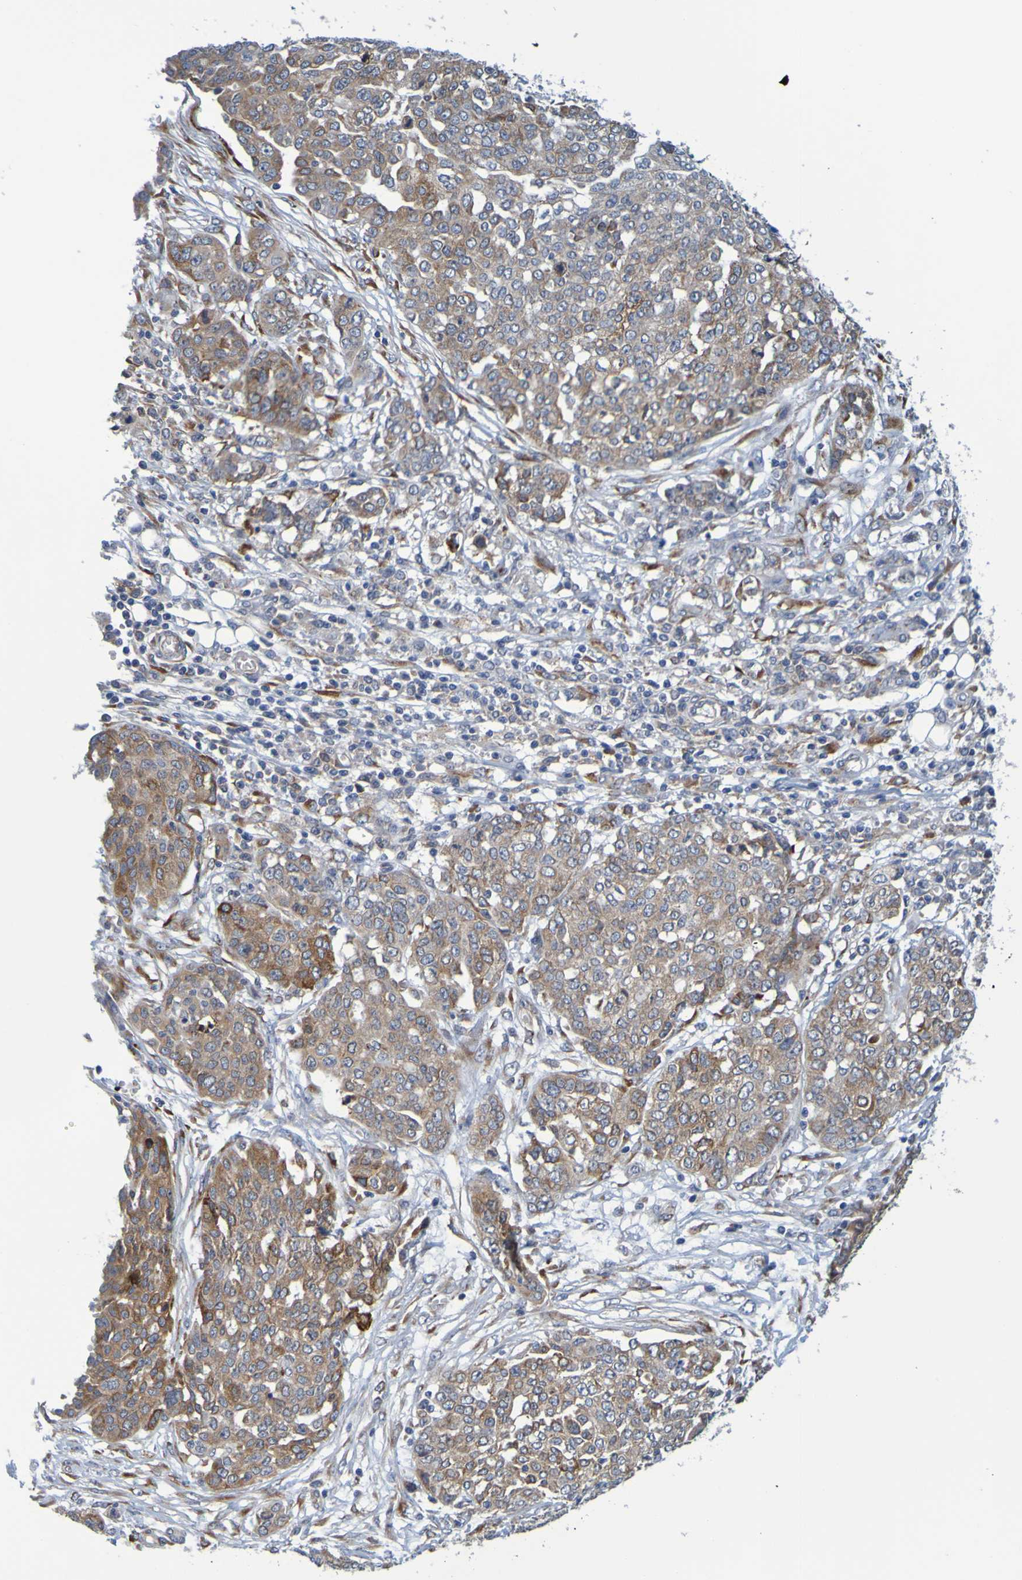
{"staining": {"intensity": "moderate", "quantity": ">75%", "location": "cytoplasmic/membranous"}, "tissue": "ovarian cancer", "cell_type": "Tumor cells", "image_type": "cancer", "snomed": [{"axis": "morphology", "description": "Cystadenocarcinoma, serous, NOS"}, {"axis": "topography", "description": "Soft tissue"}, {"axis": "topography", "description": "Ovary"}], "caption": "Ovarian cancer tissue shows moderate cytoplasmic/membranous positivity in approximately >75% of tumor cells (IHC, brightfield microscopy, high magnification).", "gene": "SIL1", "patient": {"sex": "female", "age": 57}}